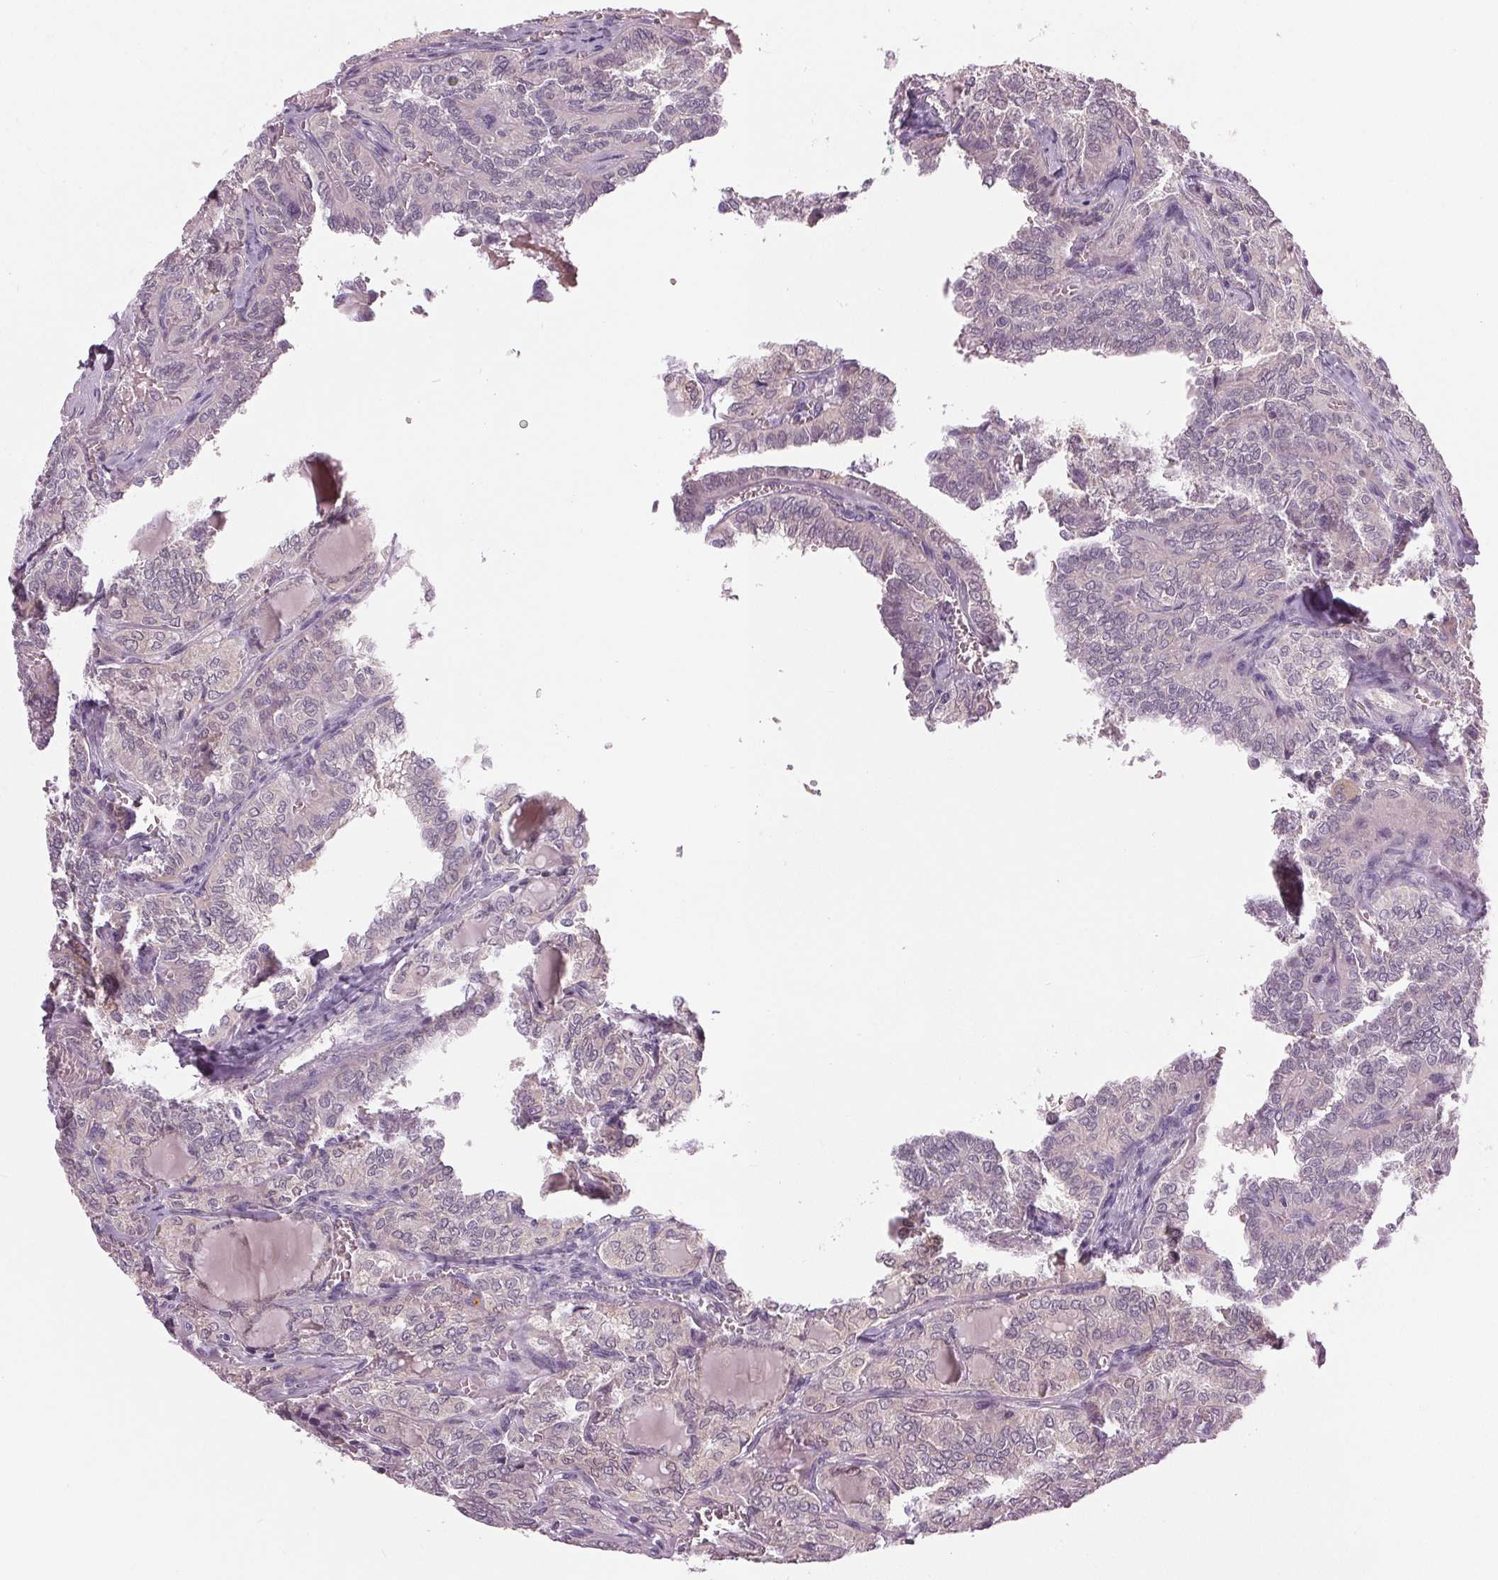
{"staining": {"intensity": "negative", "quantity": "none", "location": "none"}, "tissue": "thyroid cancer", "cell_type": "Tumor cells", "image_type": "cancer", "snomed": [{"axis": "morphology", "description": "Papillary adenocarcinoma, NOS"}, {"axis": "topography", "description": "Thyroid gland"}], "caption": "Tumor cells are negative for protein expression in human thyroid papillary adenocarcinoma.", "gene": "ZNF605", "patient": {"sex": "female", "age": 41}}